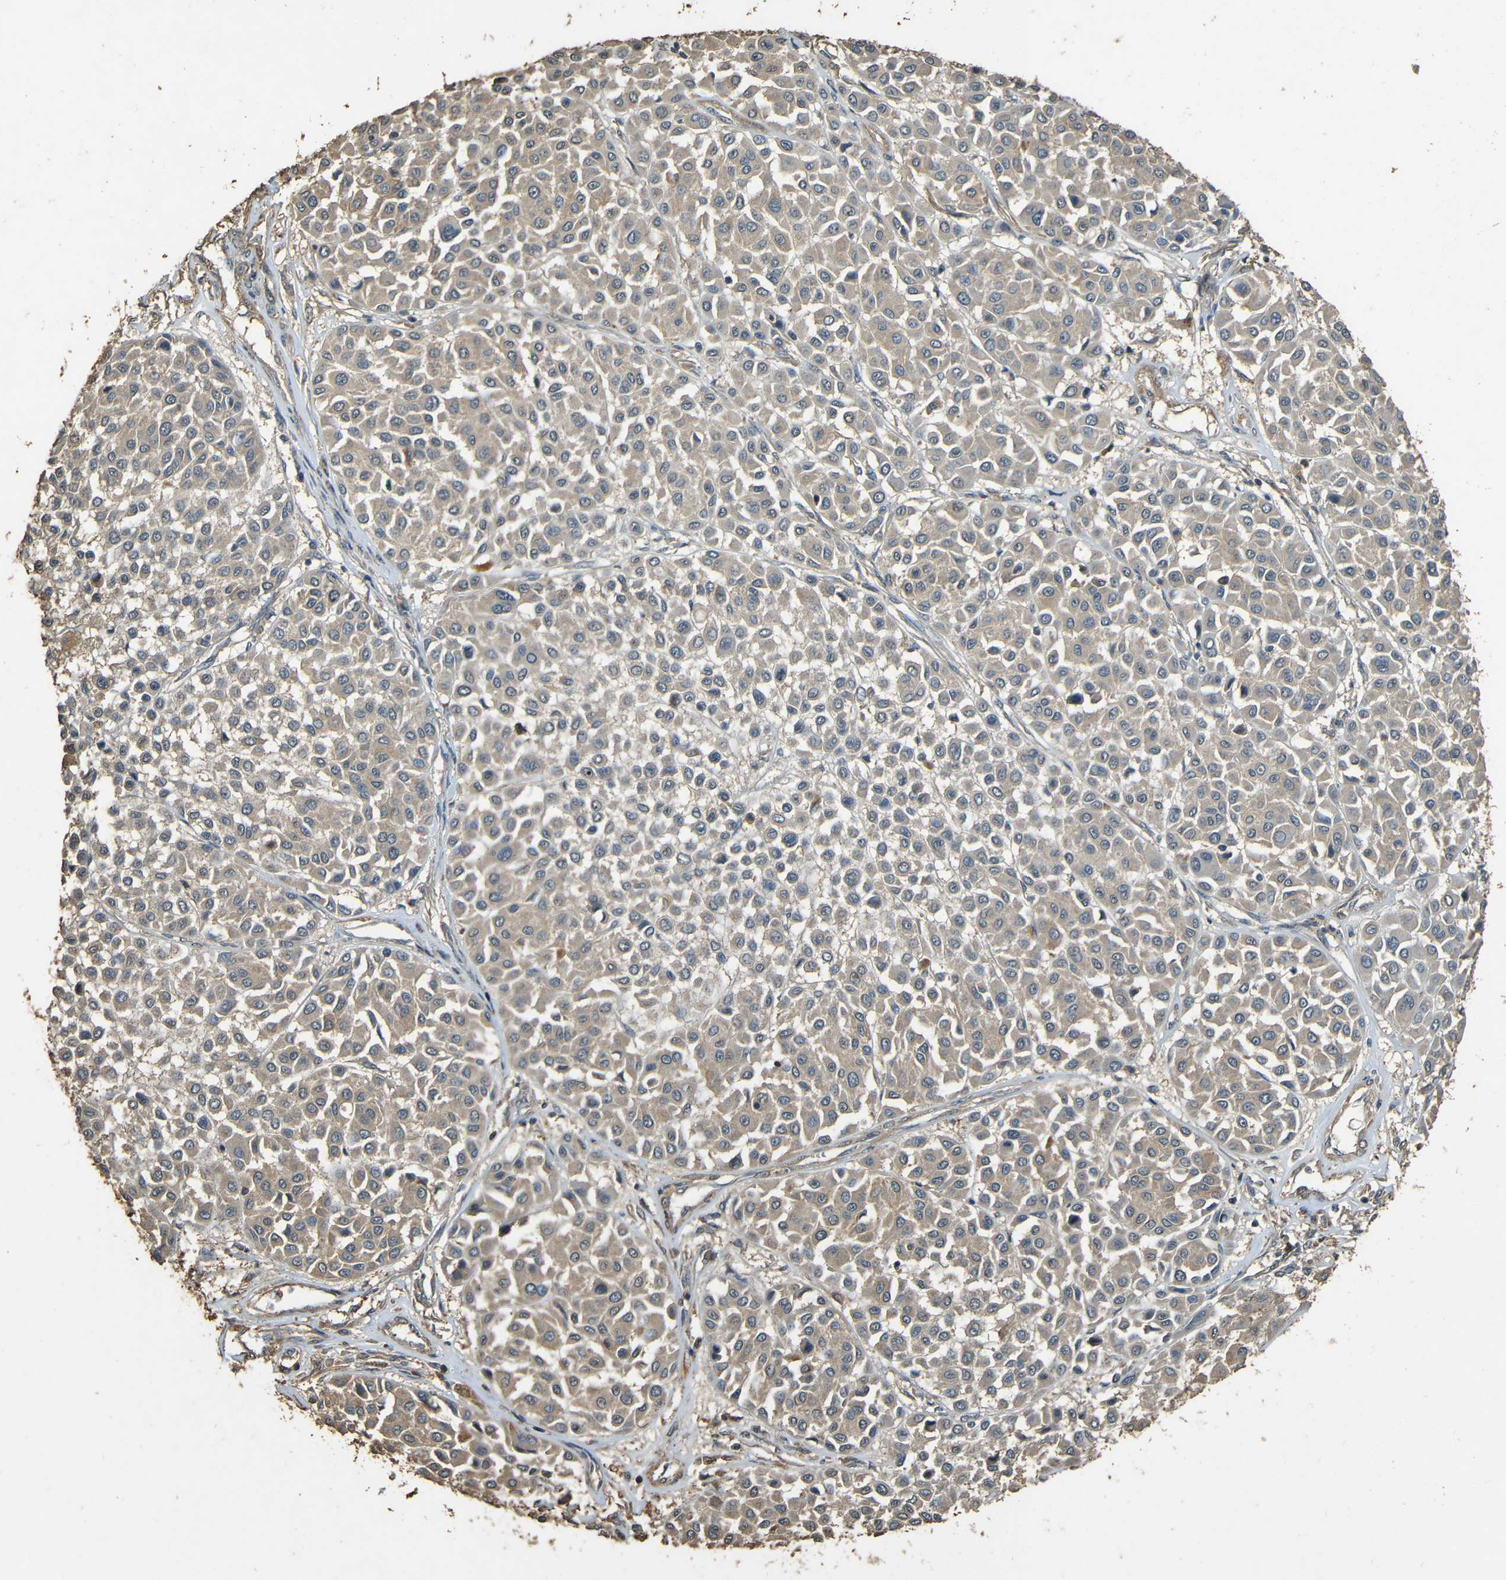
{"staining": {"intensity": "weak", "quantity": "25%-75%", "location": "cytoplasmic/membranous"}, "tissue": "melanoma", "cell_type": "Tumor cells", "image_type": "cancer", "snomed": [{"axis": "morphology", "description": "Malignant melanoma, Metastatic site"}, {"axis": "topography", "description": "Soft tissue"}], "caption": "Human melanoma stained with a protein marker demonstrates weak staining in tumor cells.", "gene": "PDE5A", "patient": {"sex": "male", "age": 41}}